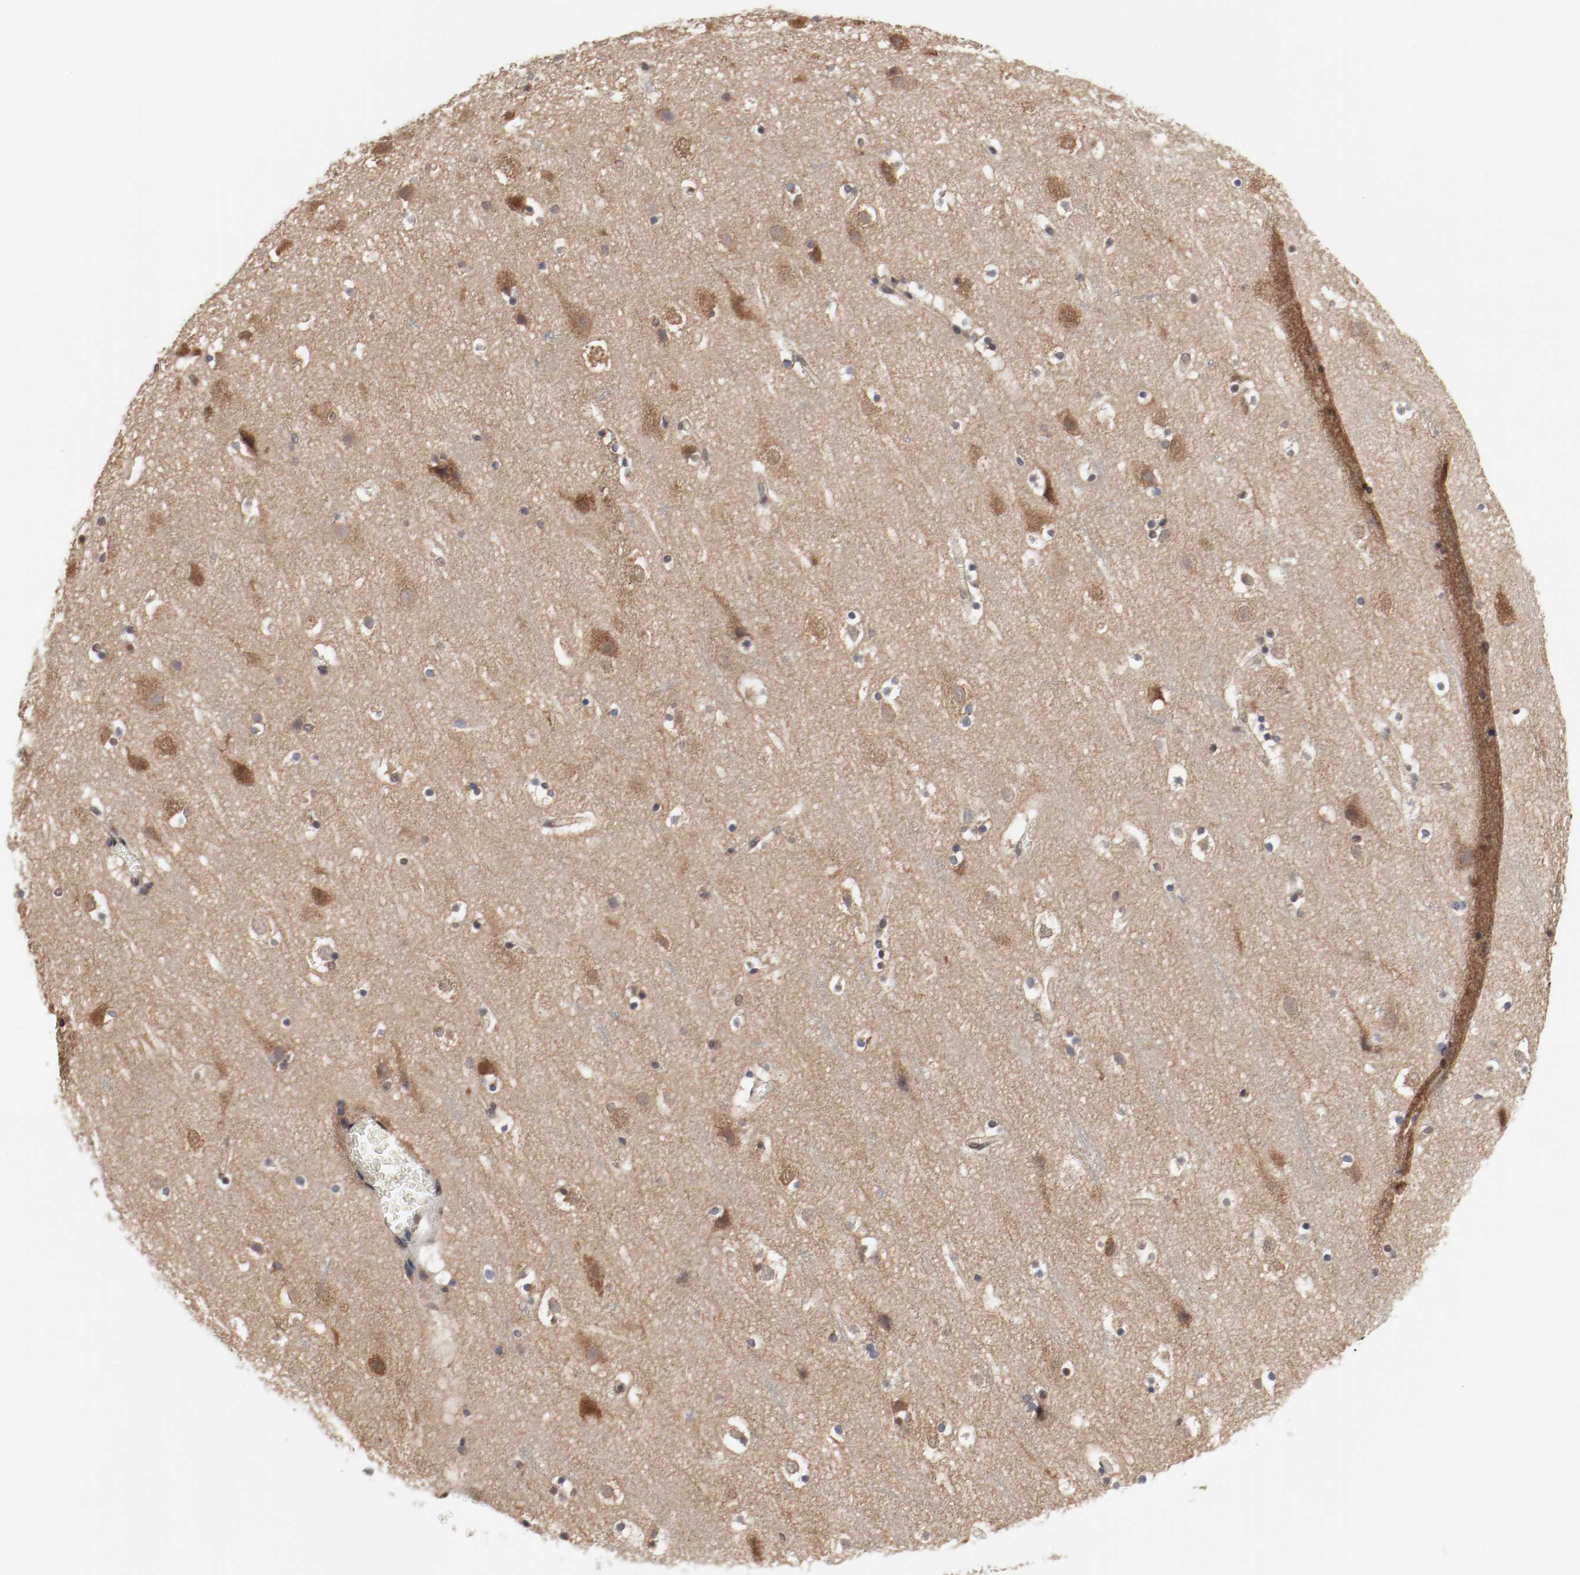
{"staining": {"intensity": "moderate", "quantity": ">75%", "location": "cytoplasmic/membranous"}, "tissue": "cerebral cortex", "cell_type": "Endothelial cells", "image_type": "normal", "snomed": [{"axis": "morphology", "description": "Normal tissue, NOS"}, {"axis": "topography", "description": "Cerebral cortex"}], "caption": "Immunohistochemistry (IHC) staining of normal cerebral cortex, which demonstrates medium levels of moderate cytoplasmic/membranous staining in about >75% of endothelial cells indicating moderate cytoplasmic/membranous protein expression. The staining was performed using DAB (3,3'-diaminobenzidine) (brown) for protein detection and nuclei were counterstained in hematoxylin (blue).", "gene": "AFG3L2", "patient": {"sex": "male", "age": 45}}